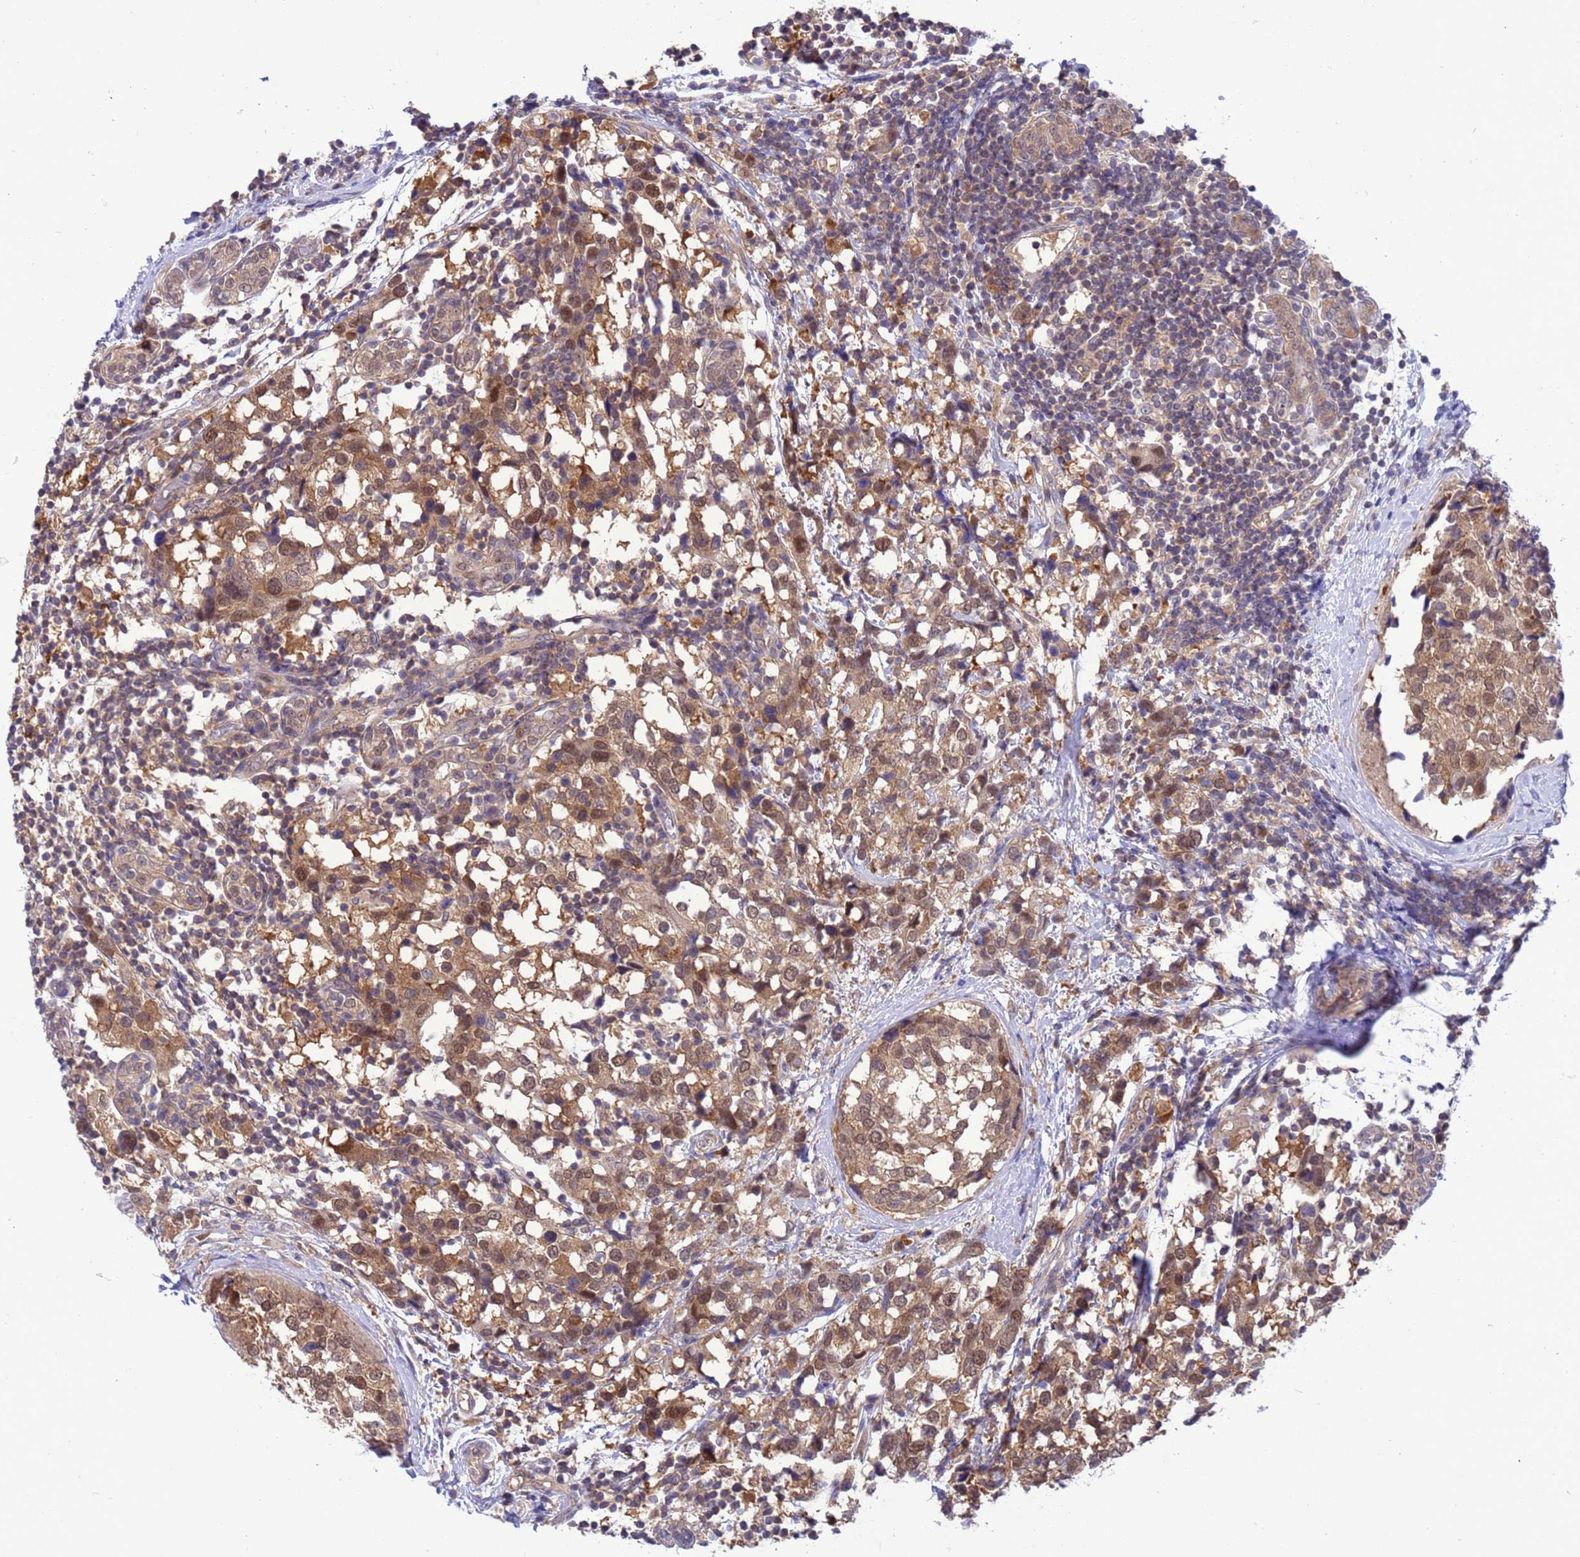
{"staining": {"intensity": "moderate", "quantity": ">75%", "location": "cytoplasmic/membranous,nuclear"}, "tissue": "breast cancer", "cell_type": "Tumor cells", "image_type": "cancer", "snomed": [{"axis": "morphology", "description": "Lobular carcinoma"}, {"axis": "topography", "description": "Breast"}], "caption": "An immunohistochemistry micrograph of neoplastic tissue is shown. Protein staining in brown highlights moderate cytoplasmic/membranous and nuclear positivity in breast cancer (lobular carcinoma) within tumor cells. The staining was performed using DAB (3,3'-diaminobenzidine), with brown indicating positive protein expression. Nuclei are stained blue with hematoxylin.", "gene": "ZNF461", "patient": {"sex": "female", "age": 59}}